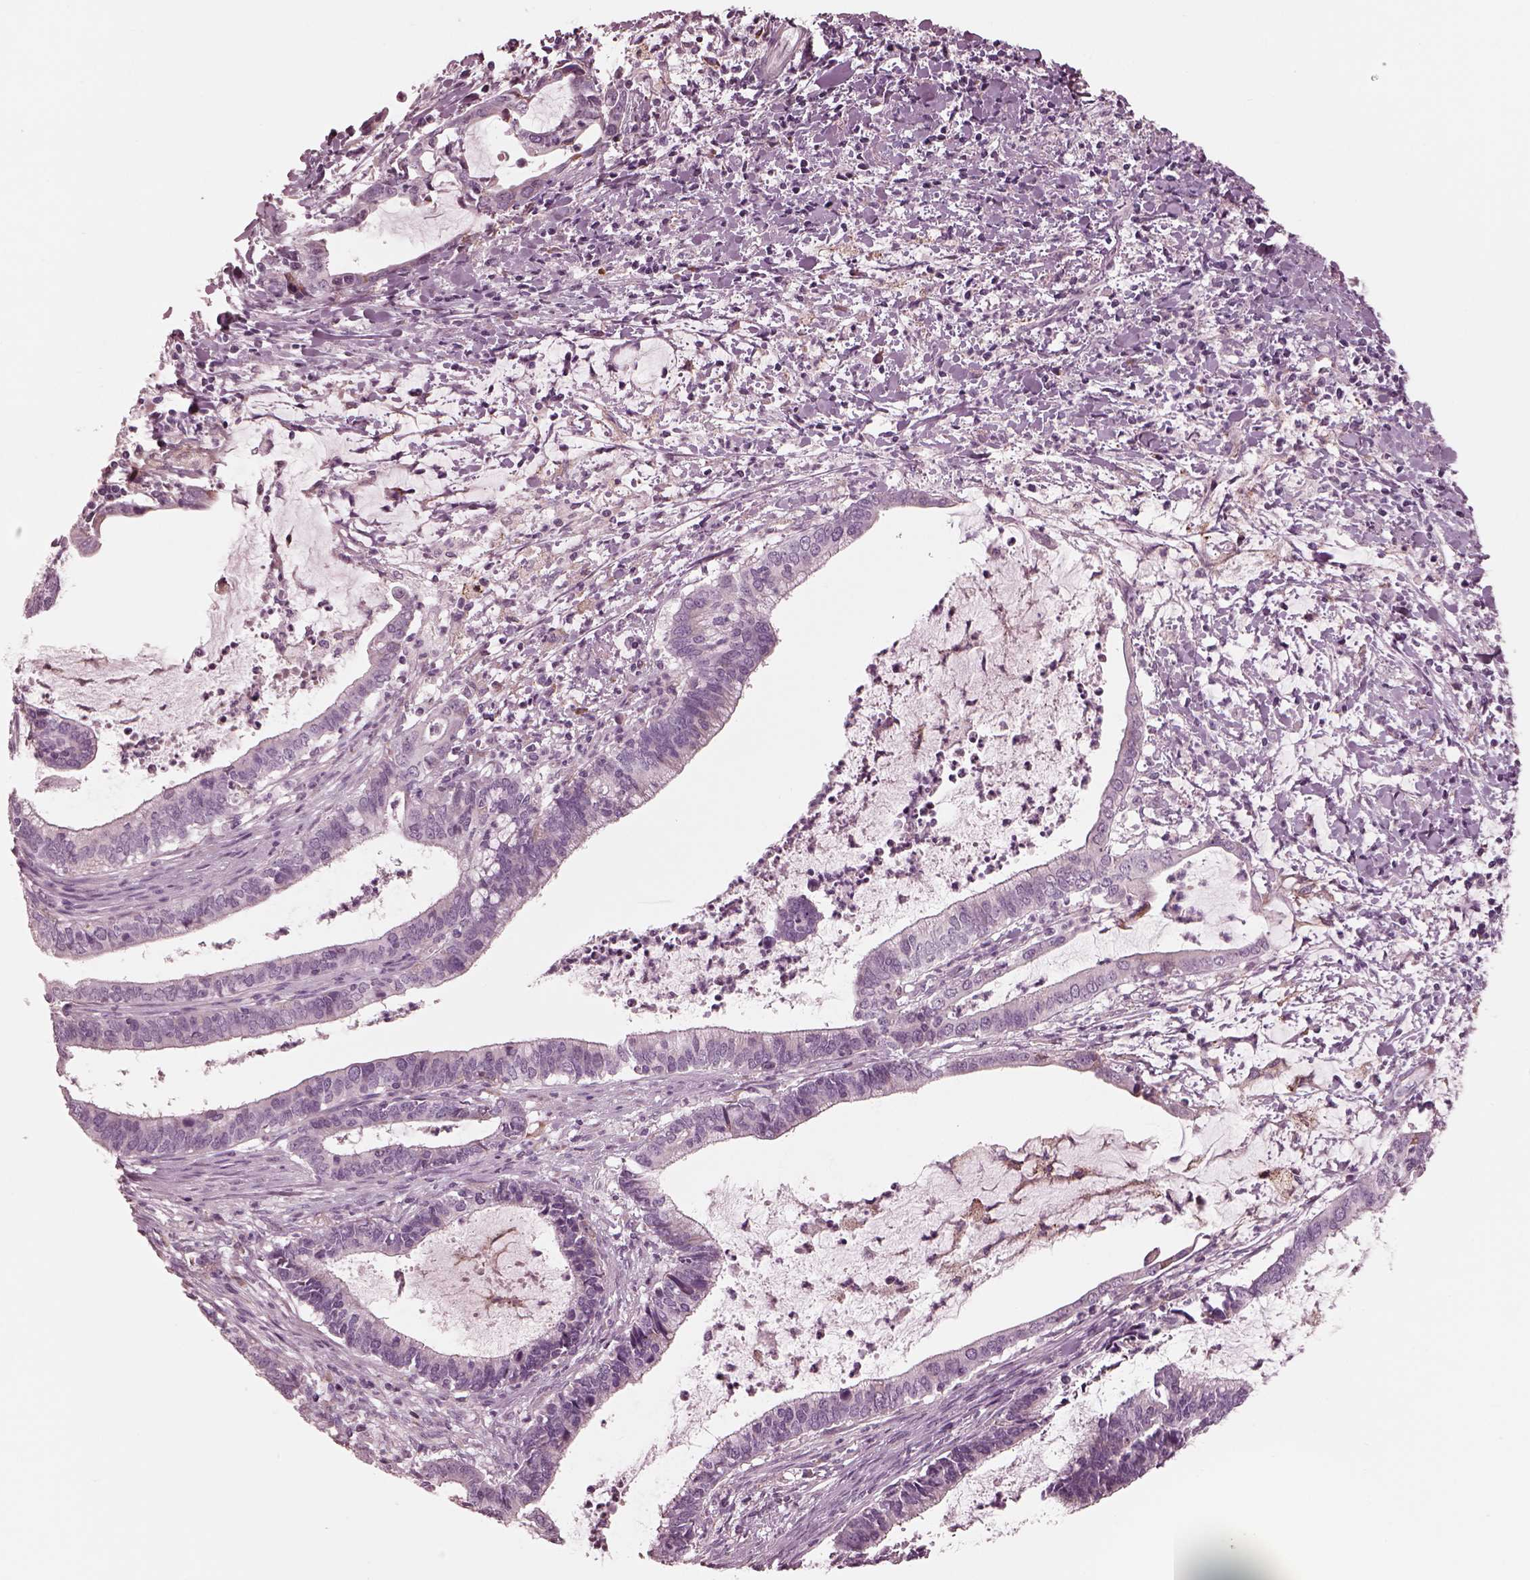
{"staining": {"intensity": "negative", "quantity": "none", "location": "none"}, "tissue": "cervical cancer", "cell_type": "Tumor cells", "image_type": "cancer", "snomed": [{"axis": "morphology", "description": "Adenocarcinoma, NOS"}, {"axis": "topography", "description": "Cervix"}], "caption": "This is a image of immunohistochemistry staining of cervical cancer, which shows no positivity in tumor cells.", "gene": "CADM2", "patient": {"sex": "female", "age": 42}}